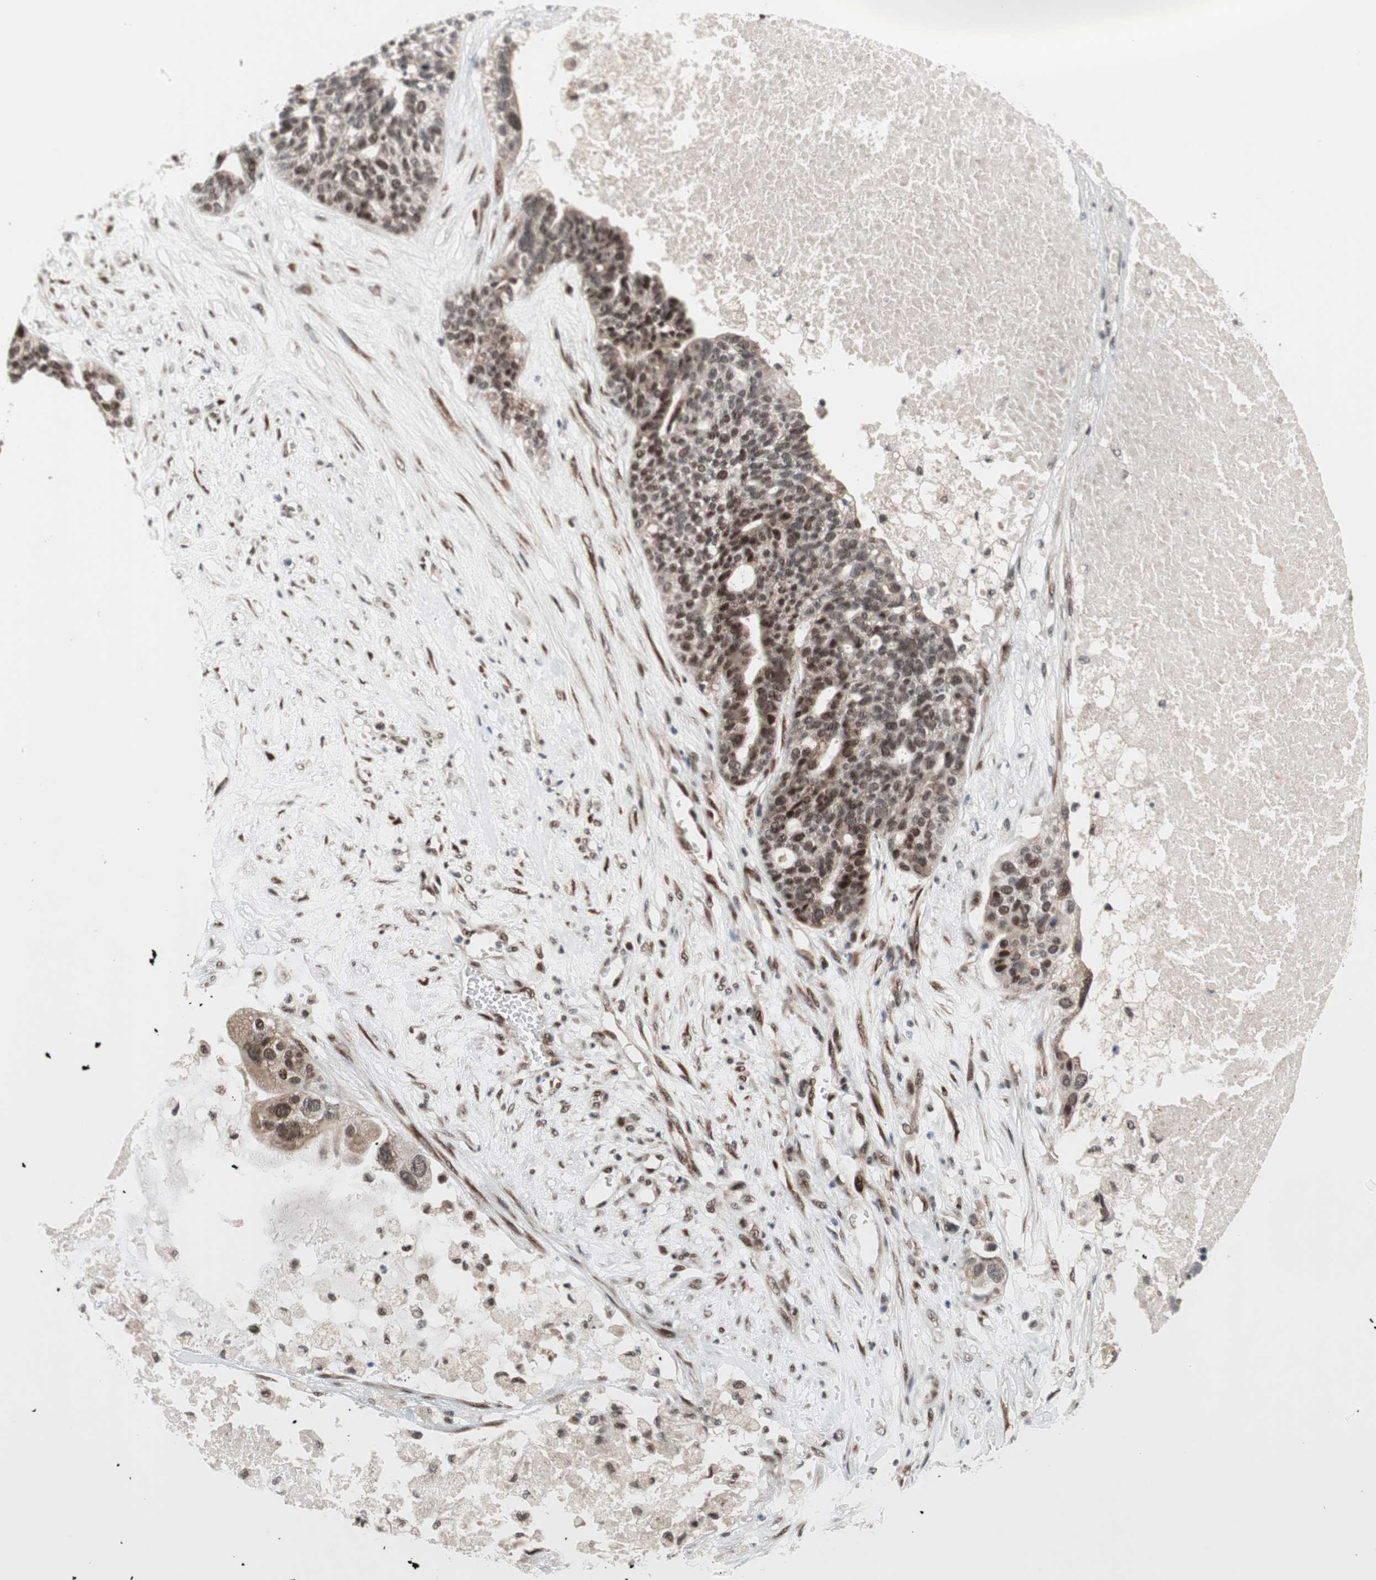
{"staining": {"intensity": "moderate", "quantity": ">75%", "location": "nuclear"}, "tissue": "ovarian cancer", "cell_type": "Tumor cells", "image_type": "cancer", "snomed": [{"axis": "morphology", "description": "Cystadenocarcinoma, serous, NOS"}, {"axis": "topography", "description": "Ovary"}], "caption": "Tumor cells display medium levels of moderate nuclear staining in about >75% of cells in human serous cystadenocarcinoma (ovarian). The protein of interest is shown in brown color, while the nuclei are stained blue.", "gene": "TCF12", "patient": {"sex": "female", "age": 59}}